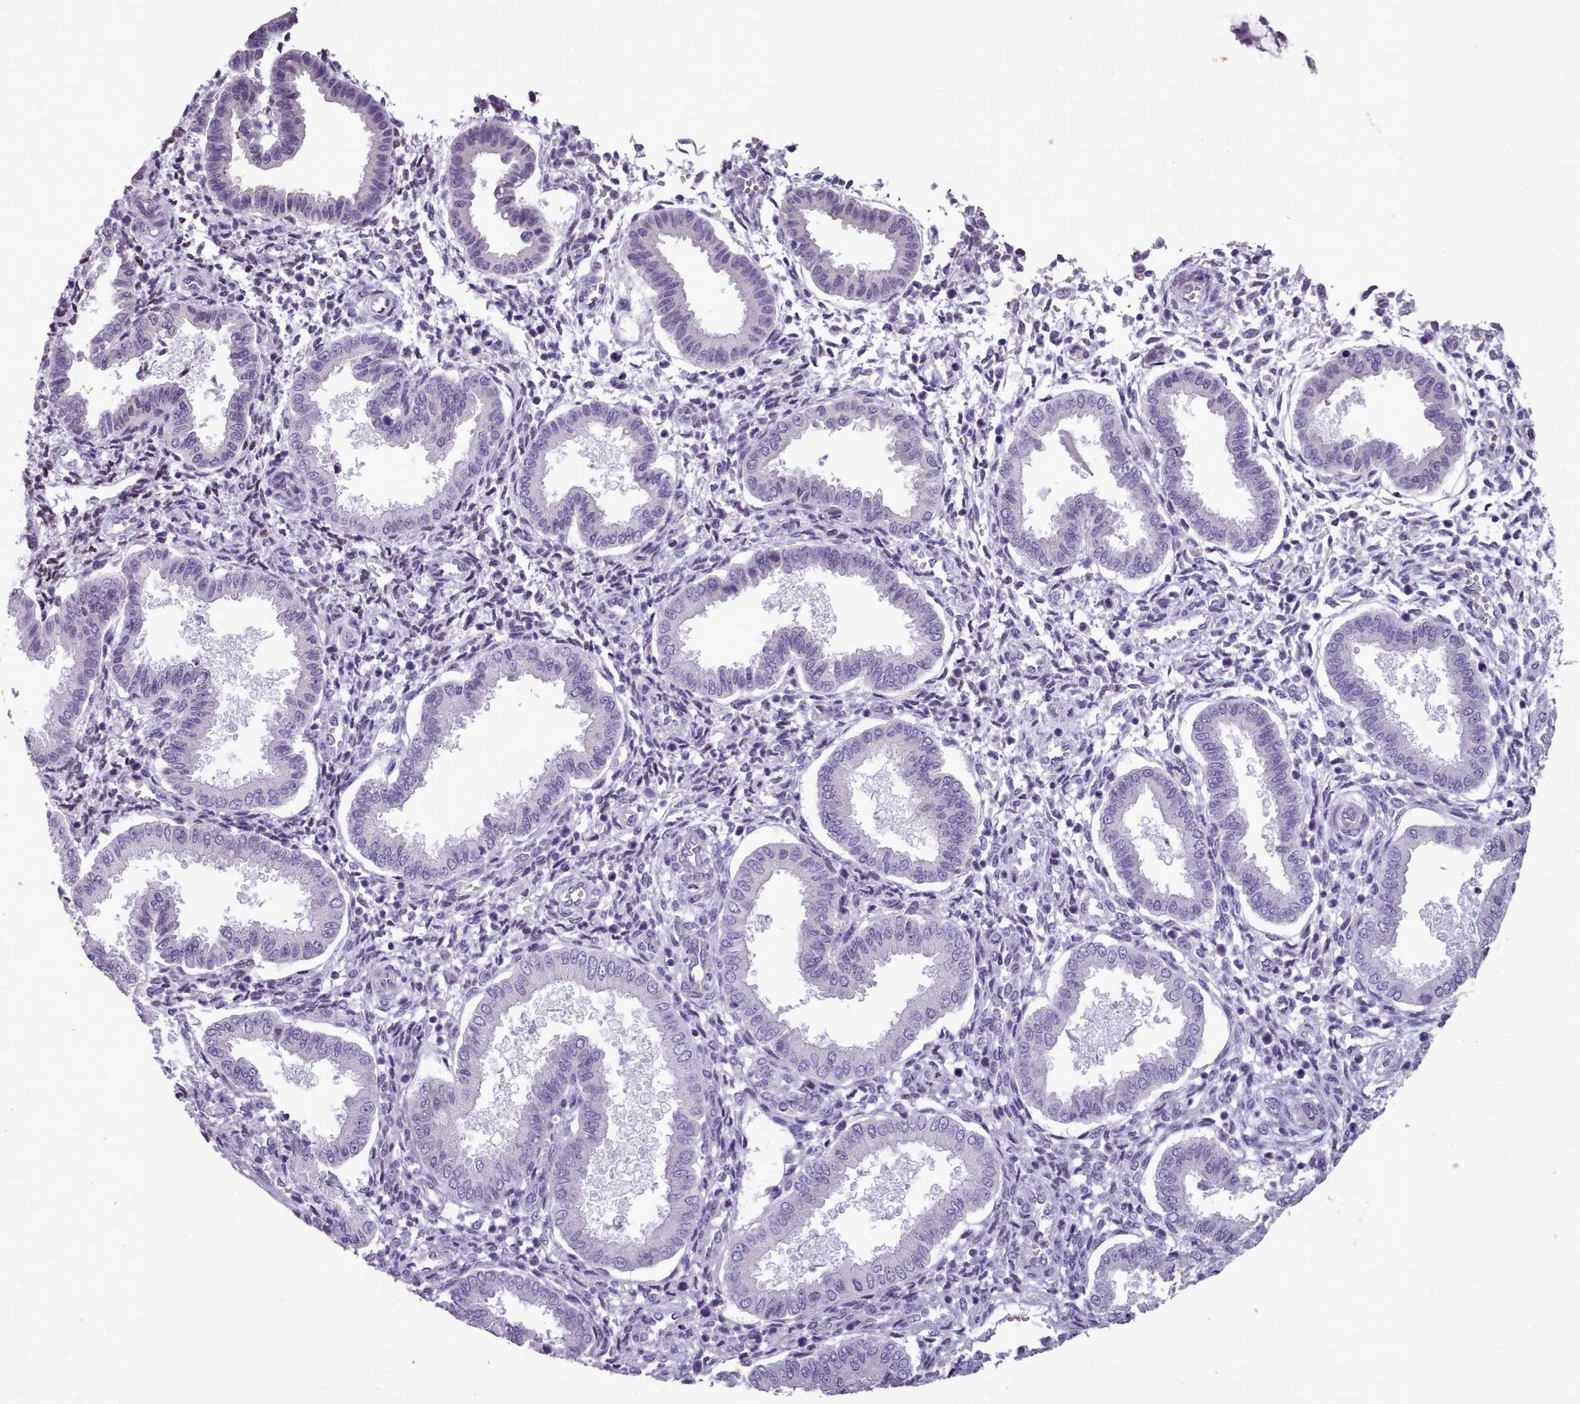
{"staining": {"intensity": "negative", "quantity": "none", "location": "none"}, "tissue": "endometrium", "cell_type": "Cells in endometrial stroma", "image_type": "normal", "snomed": [{"axis": "morphology", "description": "Normal tissue, NOS"}, {"axis": "topography", "description": "Endometrium"}], "caption": "Immunohistochemistry histopathology image of unremarkable endometrium stained for a protein (brown), which exhibits no staining in cells in endometrial stroma.", "gene": "KCNT2", "patient": {"sex": "female", "age": 24}}